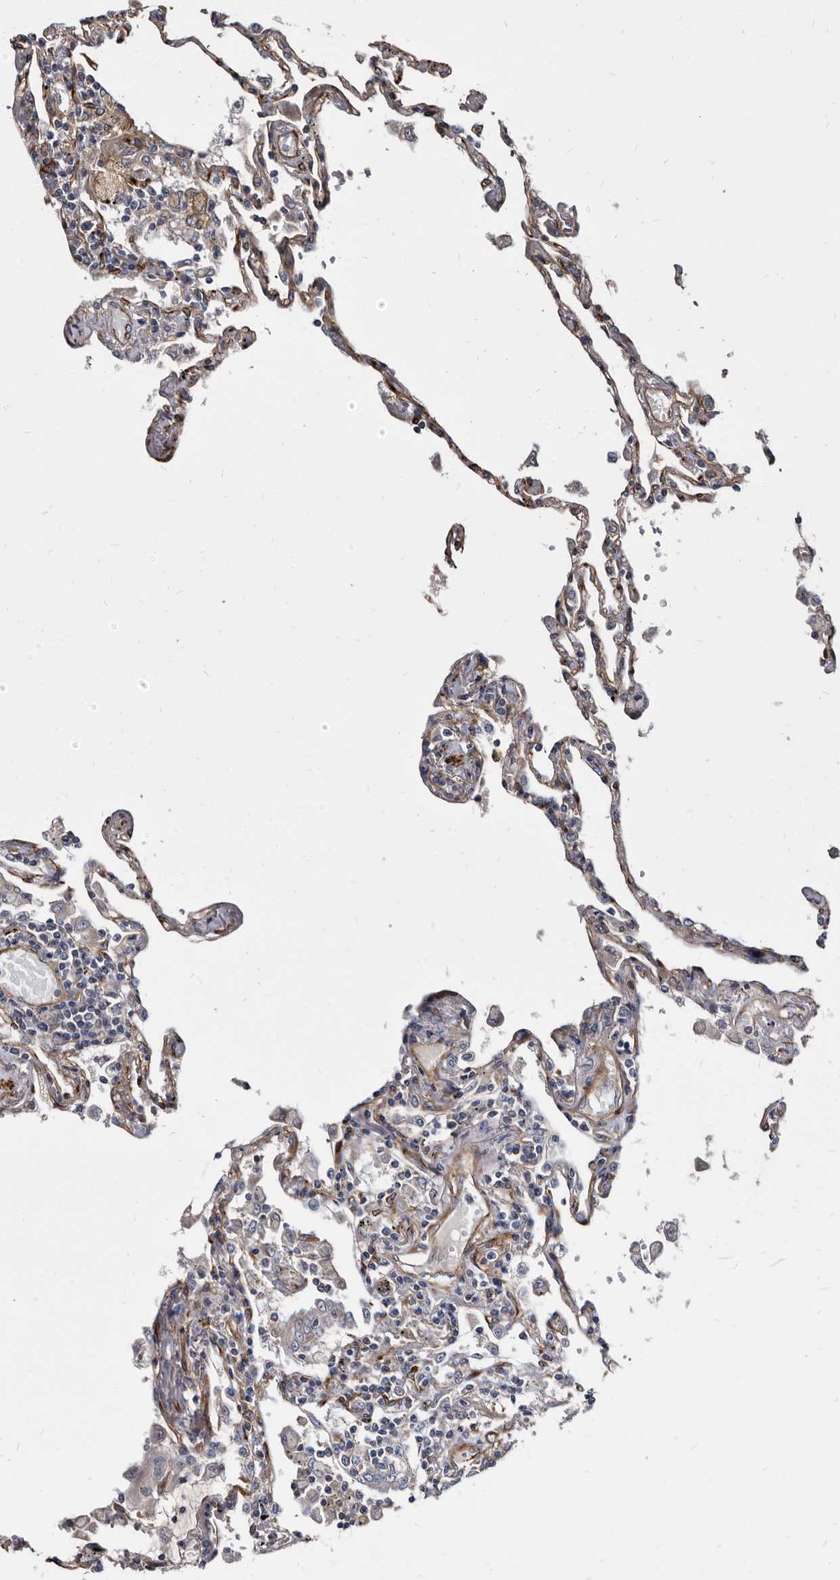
{"staining": {"intensity": "moderate", "quantity": "<25%", "location": "cytoplasmic/membranous"}, "tissue": "lung", "cell_type": "Alveolar cells", "image_type": "normal", "snomed": [{"axis": "morphology", "description": "Normal tissue, NOS"}, {"axis": "topography", "description": "Lung"}], "caption": "Immunohistochemistry (IHC) histopathology image of benign lung stained for a protein (brown), which demonstrates low levels of moderate cytoplasmic/membranous staining in approximately <25% of alveolar cells.", "gene": "KCTD20", "patient": {"sex": "female", "age": 67}}